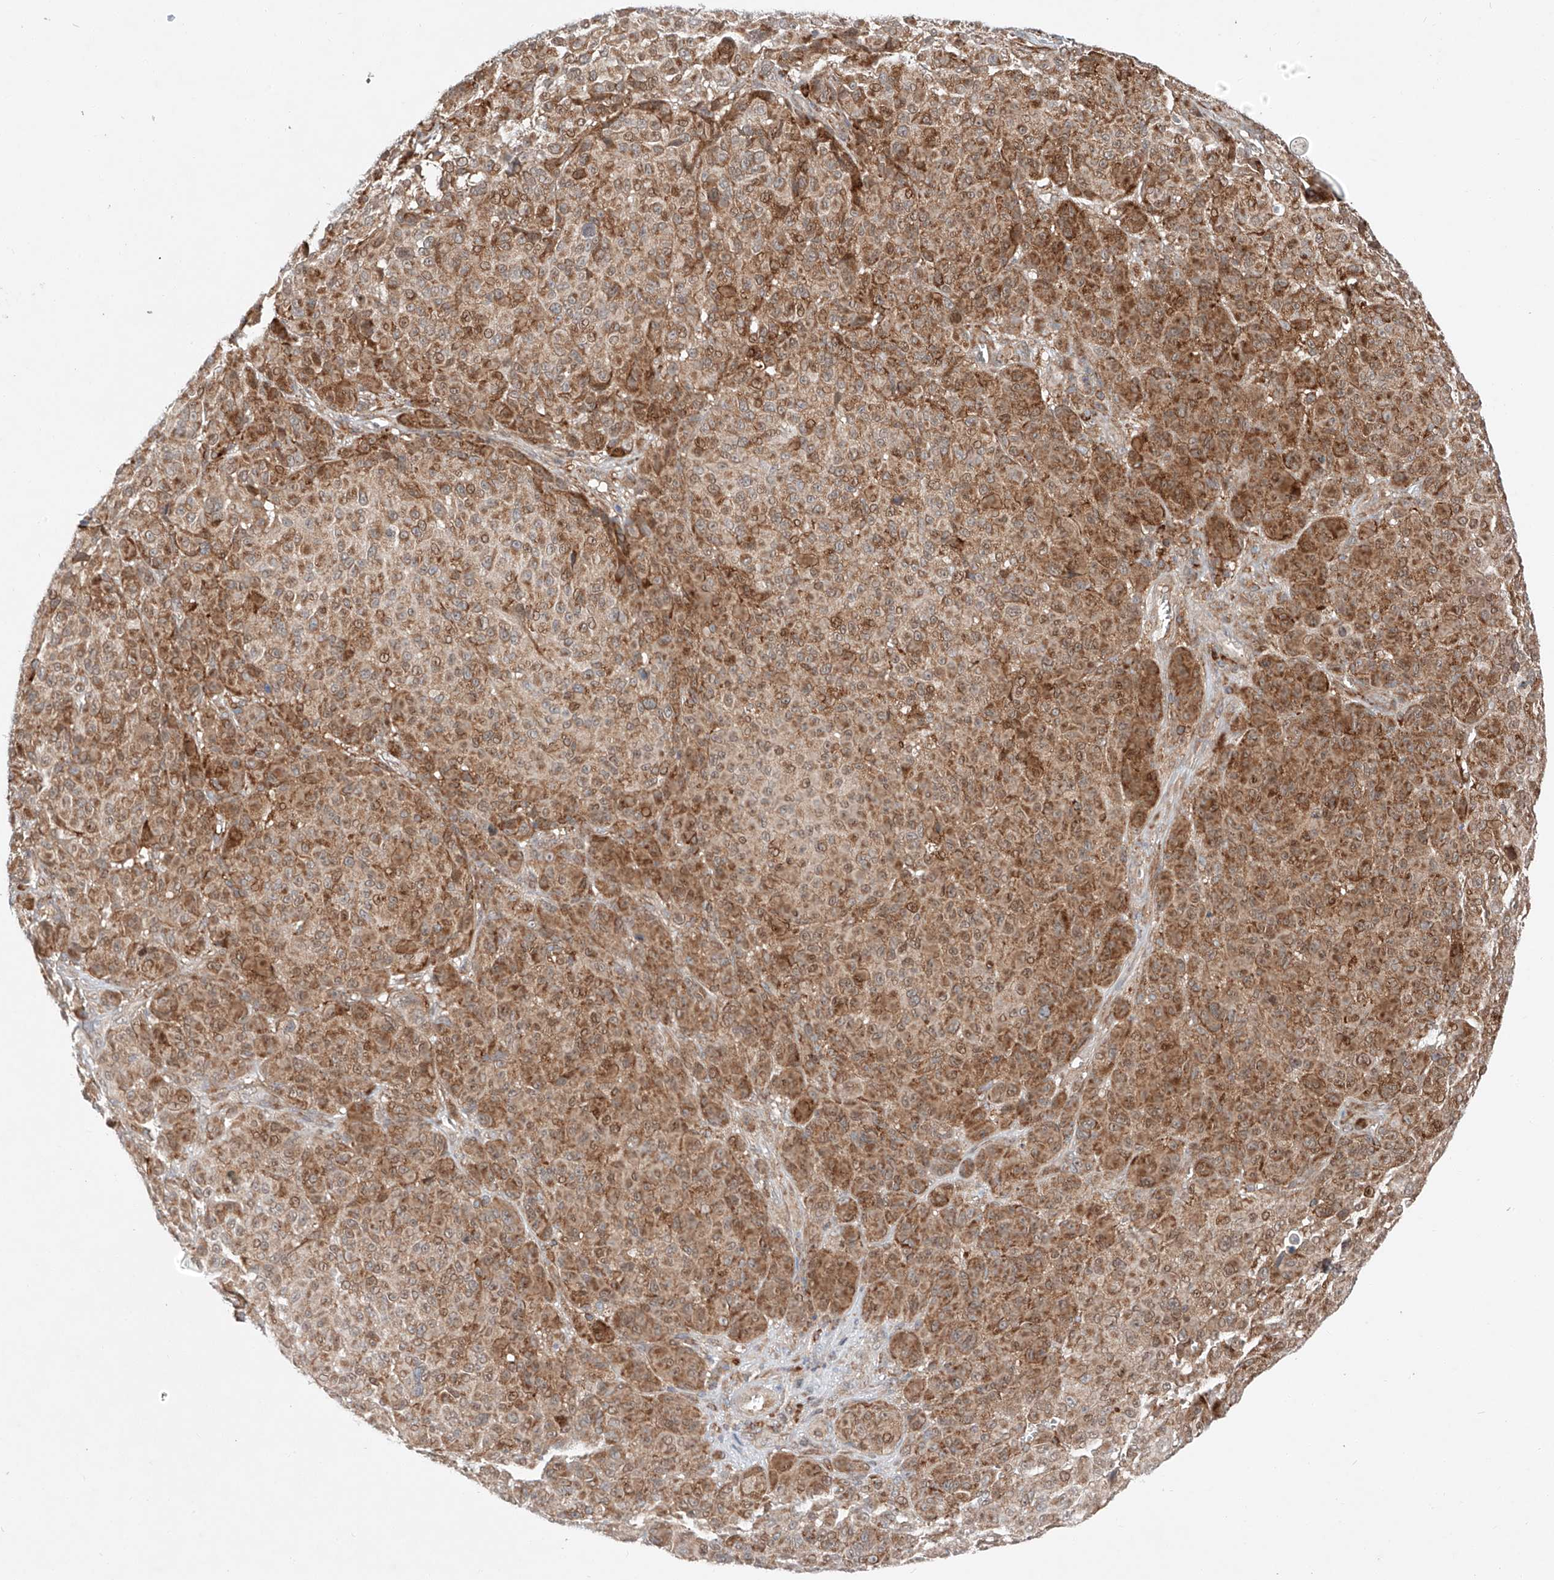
{"staining": {"intensity": "moderate", "quantity": ">75%", "location": "cytoplasmic/membranous,nuclear"}, "tissue": "melanoma", "cell_type": "Tumor cells", "image_type": "cancer", "snomed": [{"axis": "morphology", "description": "Malignant melanoma, NOS"}, {"axis": "topography", "description": "Skin"}], "caption": "IHC image of melanoma stained for a protein (brown), which exhibits medium levels of moderate cytoplasmic/membranous and nuclear positivity in about >75% of tumor cells.", "gene": "RUSC1", "patient": {"sex": "male", "age": 73}}